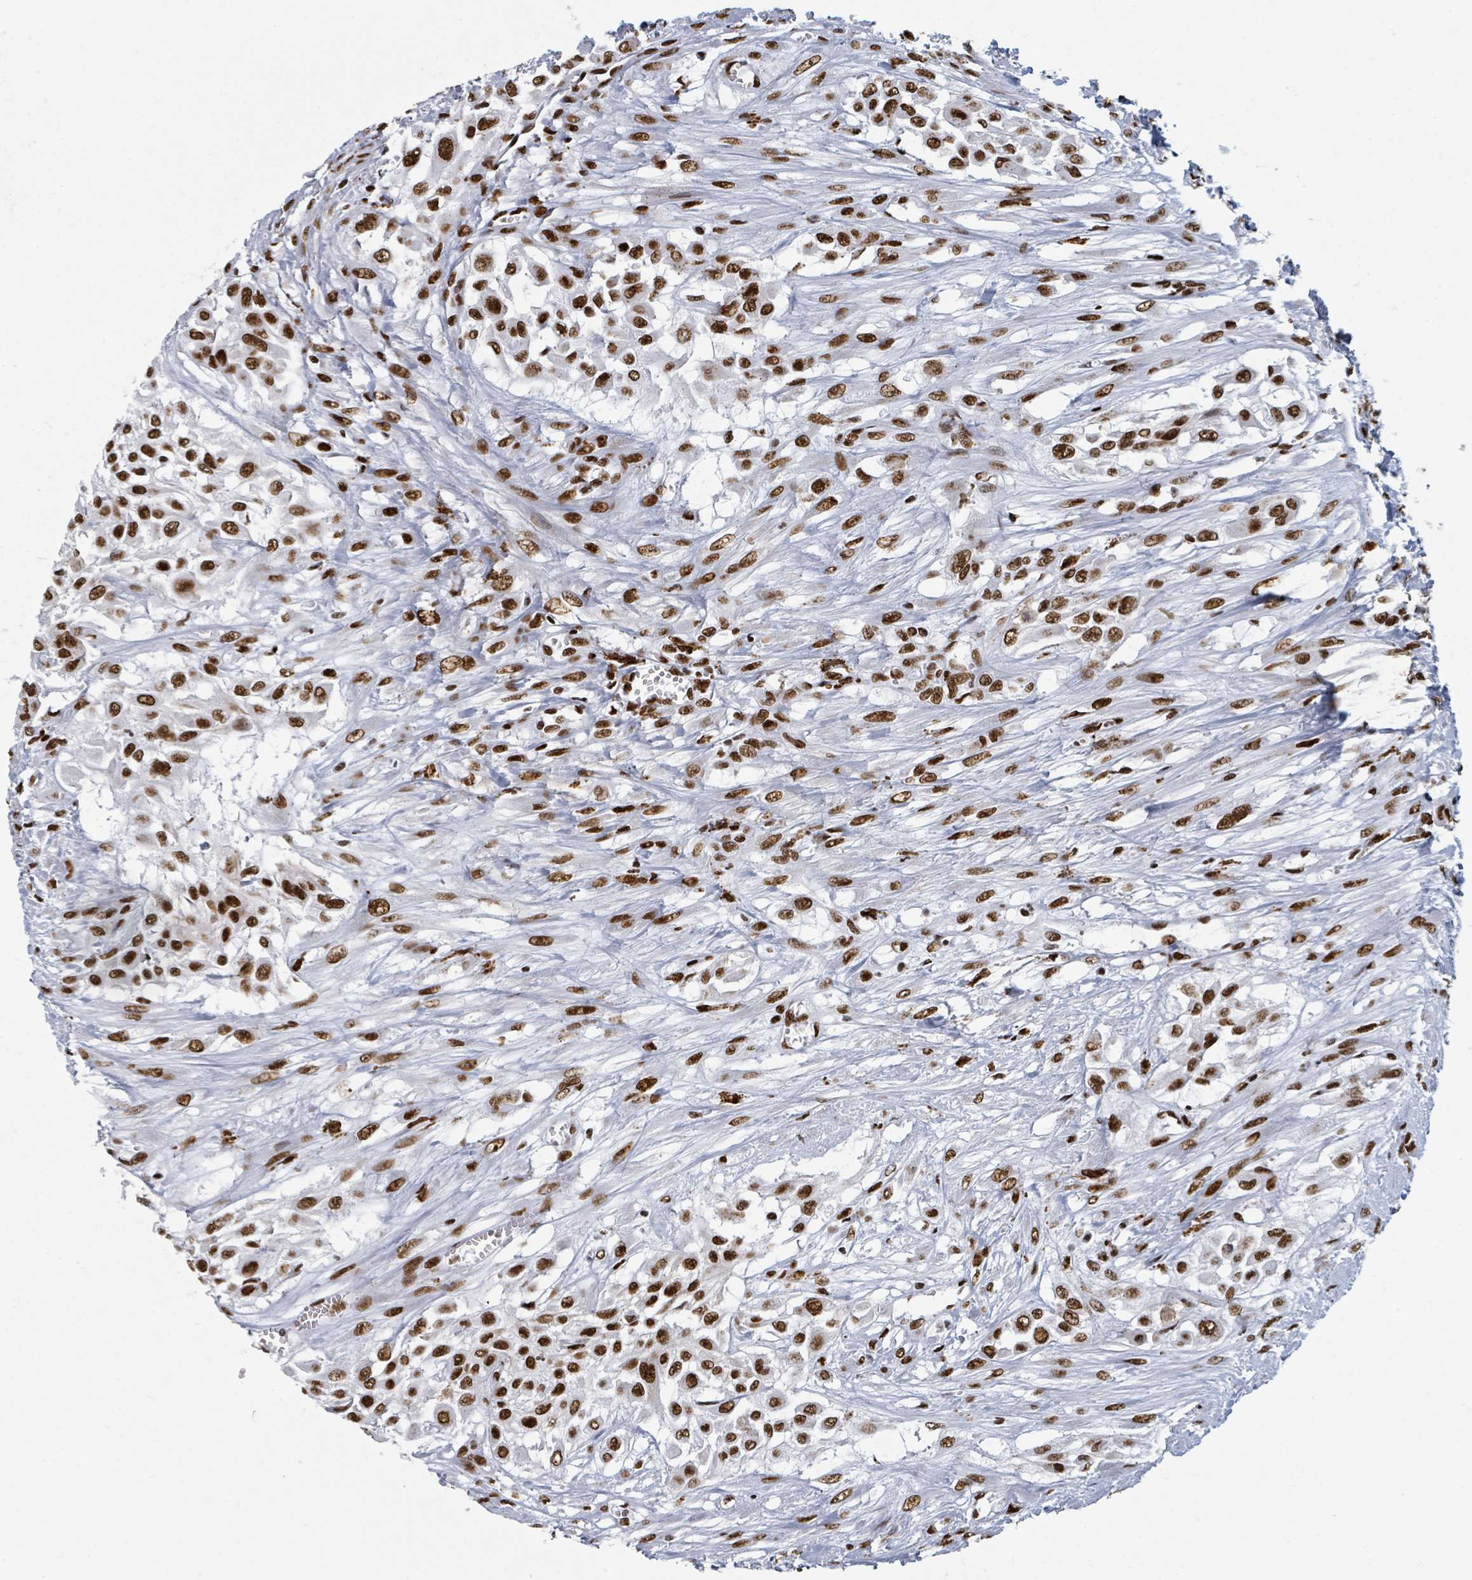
{"staining": {"intensity": "strong", "quantity": ">75%", "location": "nuclear"}, "tissue": "urothelial cancer", "cell_type": "Tumor cells", "image_type": "cancer", "snomed": [{"axis": "morphology", "description": "Urothelial carcinoma, High grade"}, {"axis": "topography", "description": "Urinary bladder"}], "caption": "Tumor cells demonstrate high levels of strong nuclear staining in approximately >75% of cells in human urothelial cancer.", "gene": "DHX16", "patient": {"sex": "male", "age": 57}}